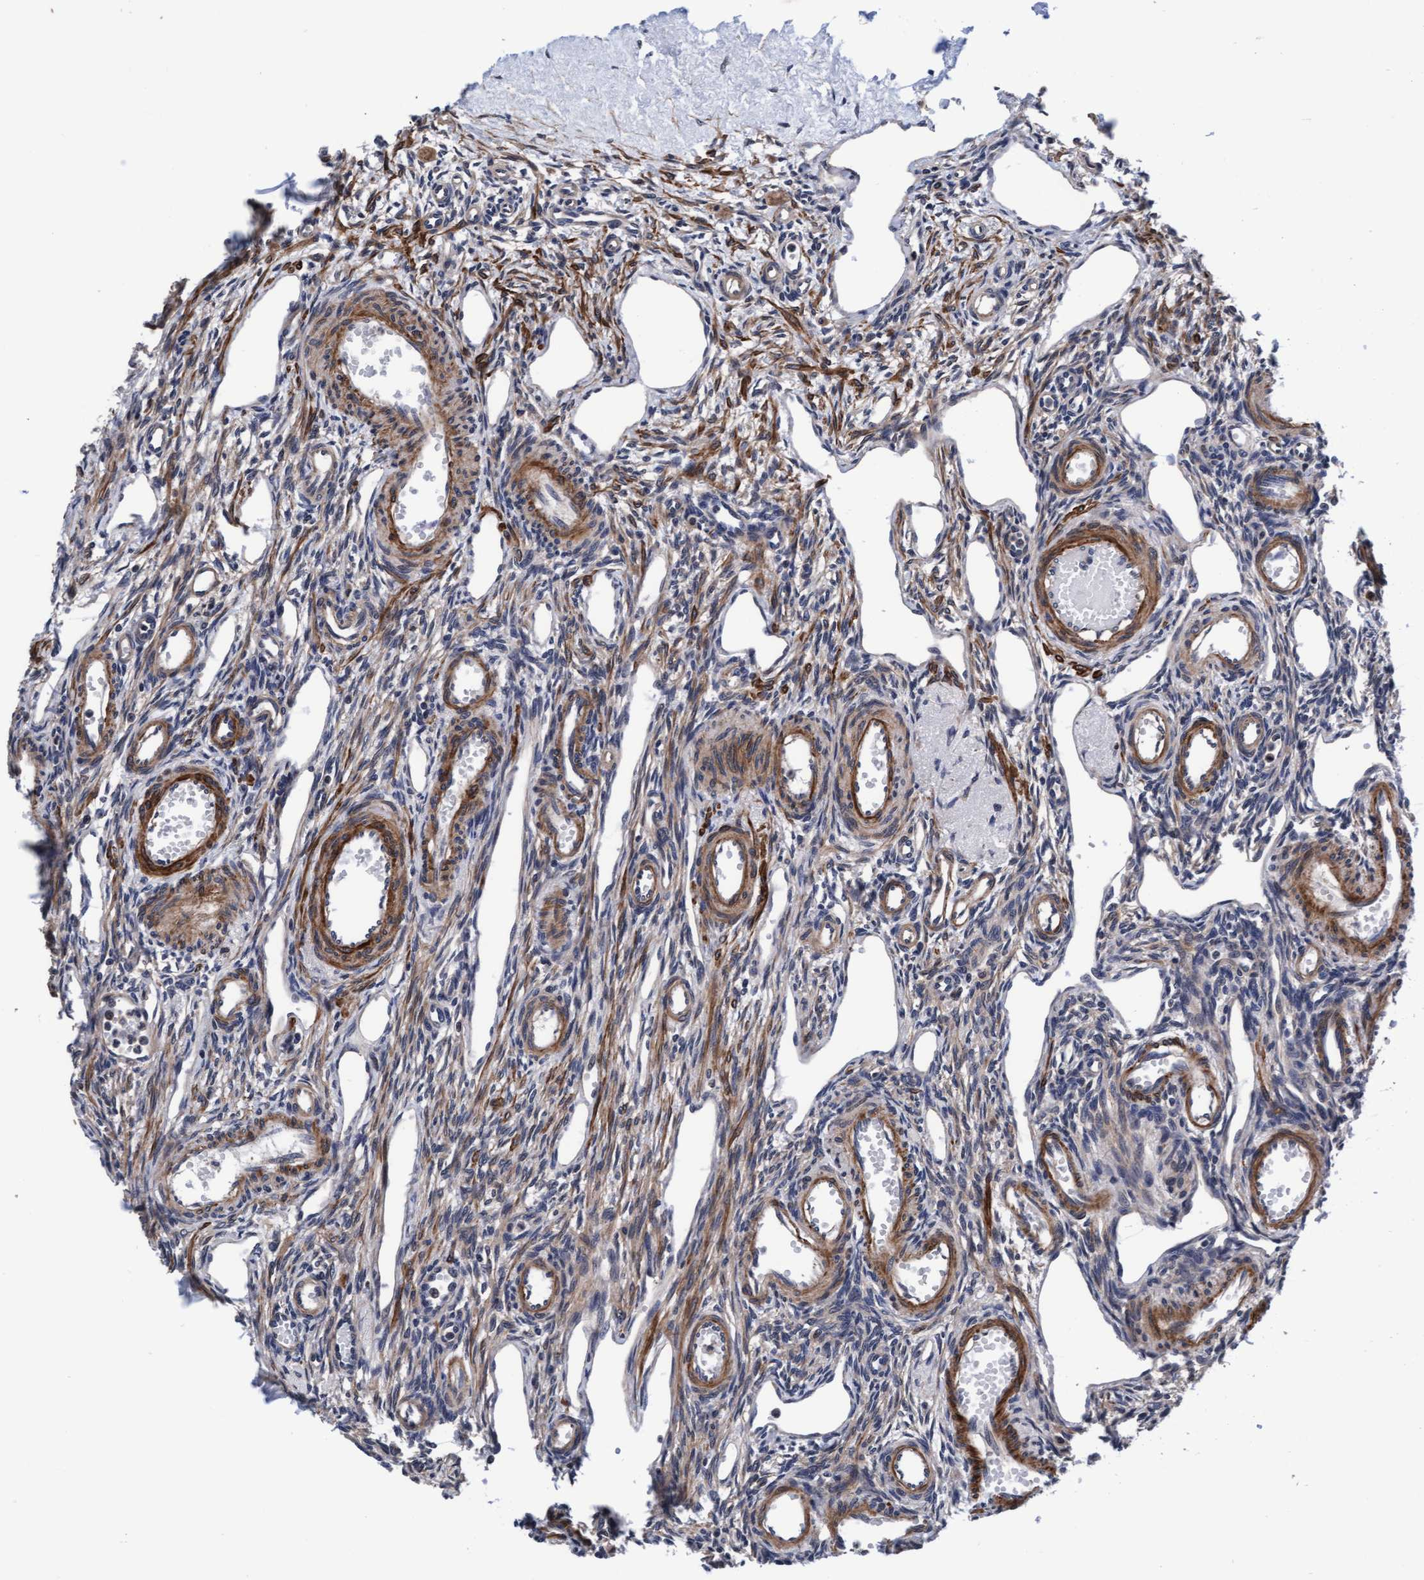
{"staining": {"intensity": "moderate", "quantity": "25%-75%", "location": "cytoplasmic/membranous"}, "tissue": "ovary", "cell_type": "Ovarian stroma cells", "image_type": "normal", "snomed": [{"axis": "morphology", "description": "Normal tissue, NOS"}, {"axis": "topography", "description": "Ovary"}], "caption": "Ovary was stained to show a protein in brown. There is medium levels of moderate cytoplasmic/membranous expression in approximately 25%-75% of ovarian stroma cells. Immunohistochemistry stains the protein of interest in brown and the nuclei are stained blue.", "gene": "EFCAB13", "patient": {"sex": "female", "age": 33}}